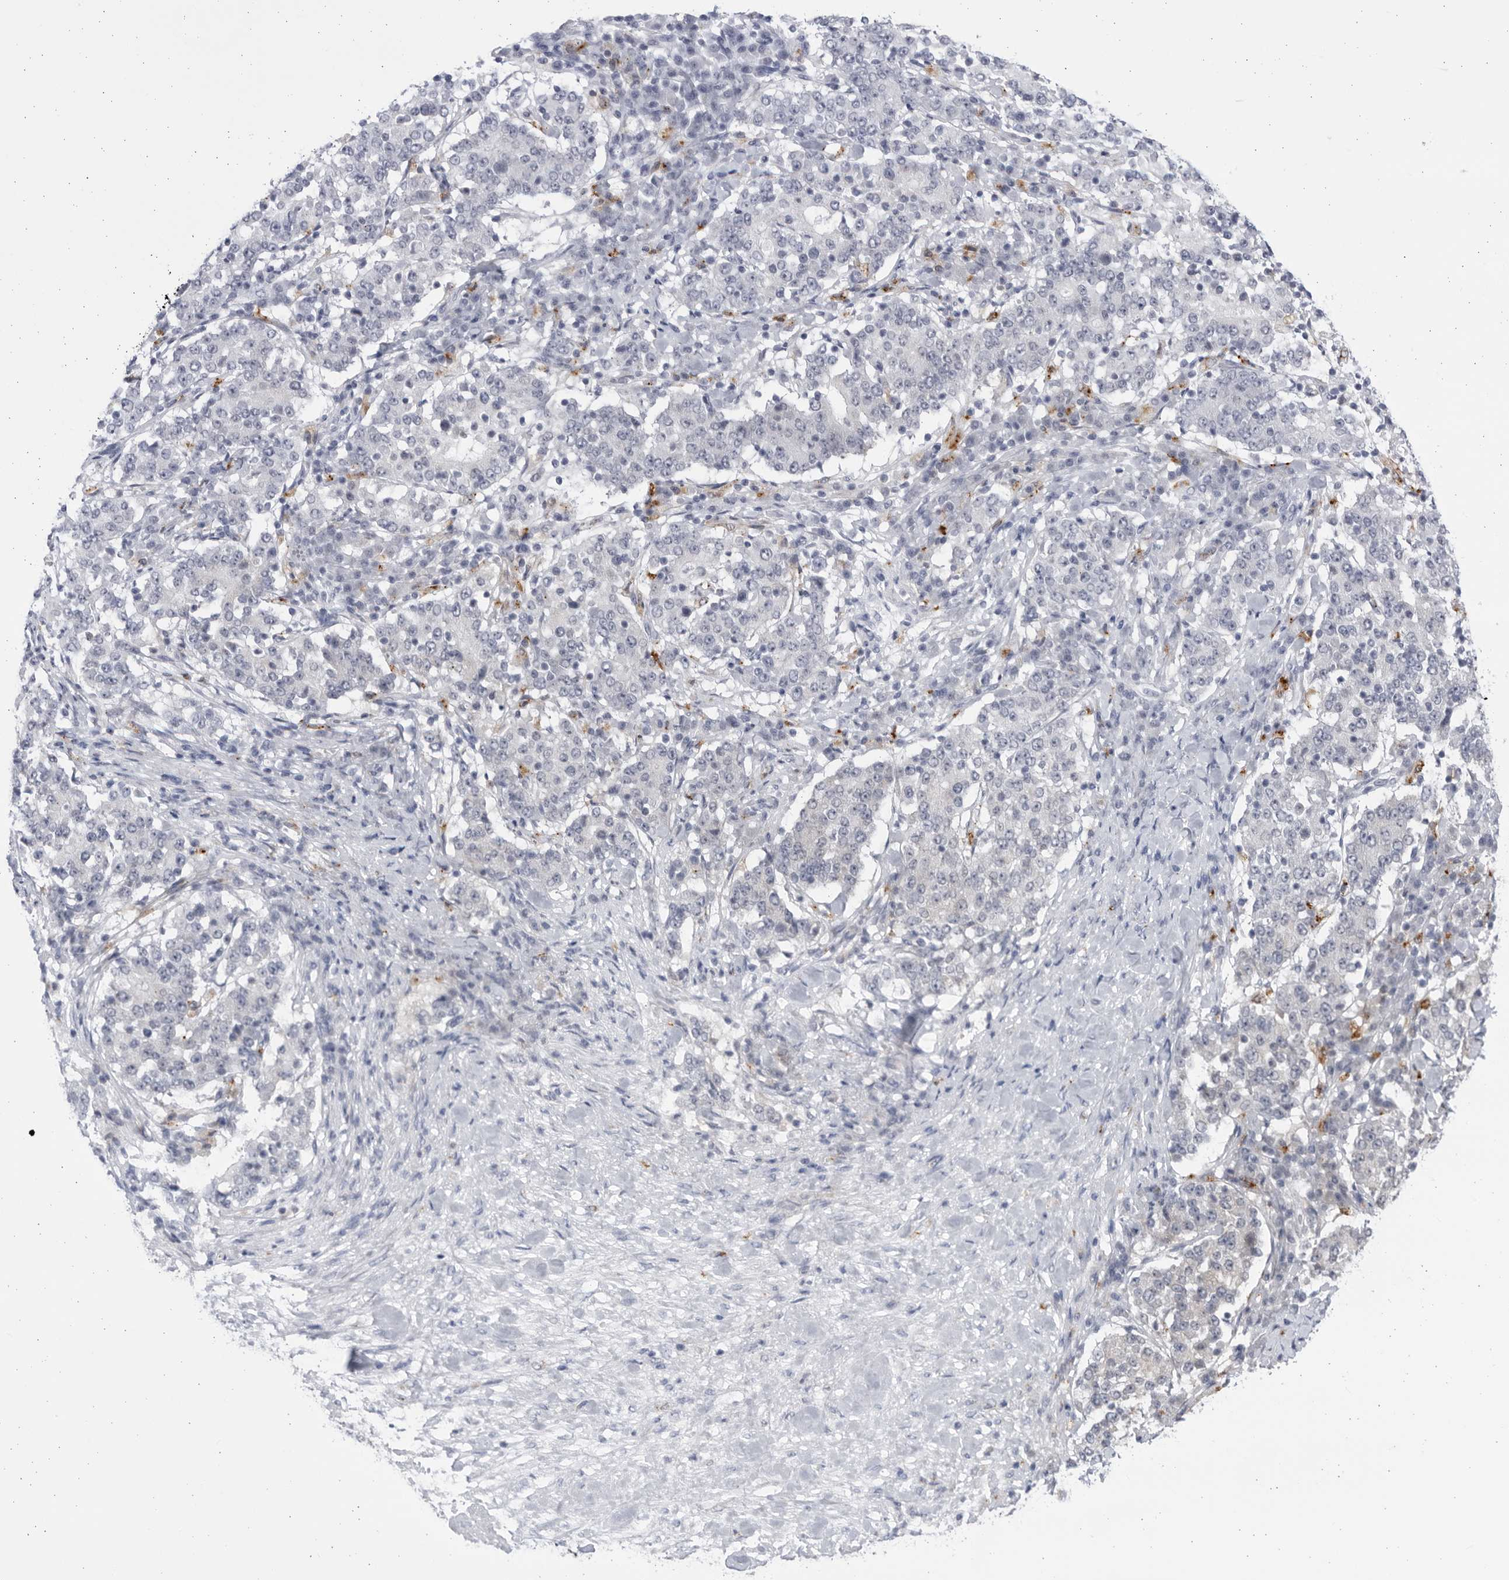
{"staining": {"intensity": "negative", "quantity": "none", "location": "none"}, "tissue": "stomach cancer", "cell_type": "Tumor cells", "image_type": "cancer", "snomed": [{"axis": "morphology", "description": "Adenocarcinoma, NOS"}, {"axis": "topography", "description": "Stomach"}], "caption": "IHC of human stomach cancer (adenocarcinoma) displays no positivity in tumor cells. The staining is performed using DAB brown chromogen with nuclei counter-stained in using hematoxylin.", "gene": "CCDC181", "patient": {"sex": "male", "age": 59}}